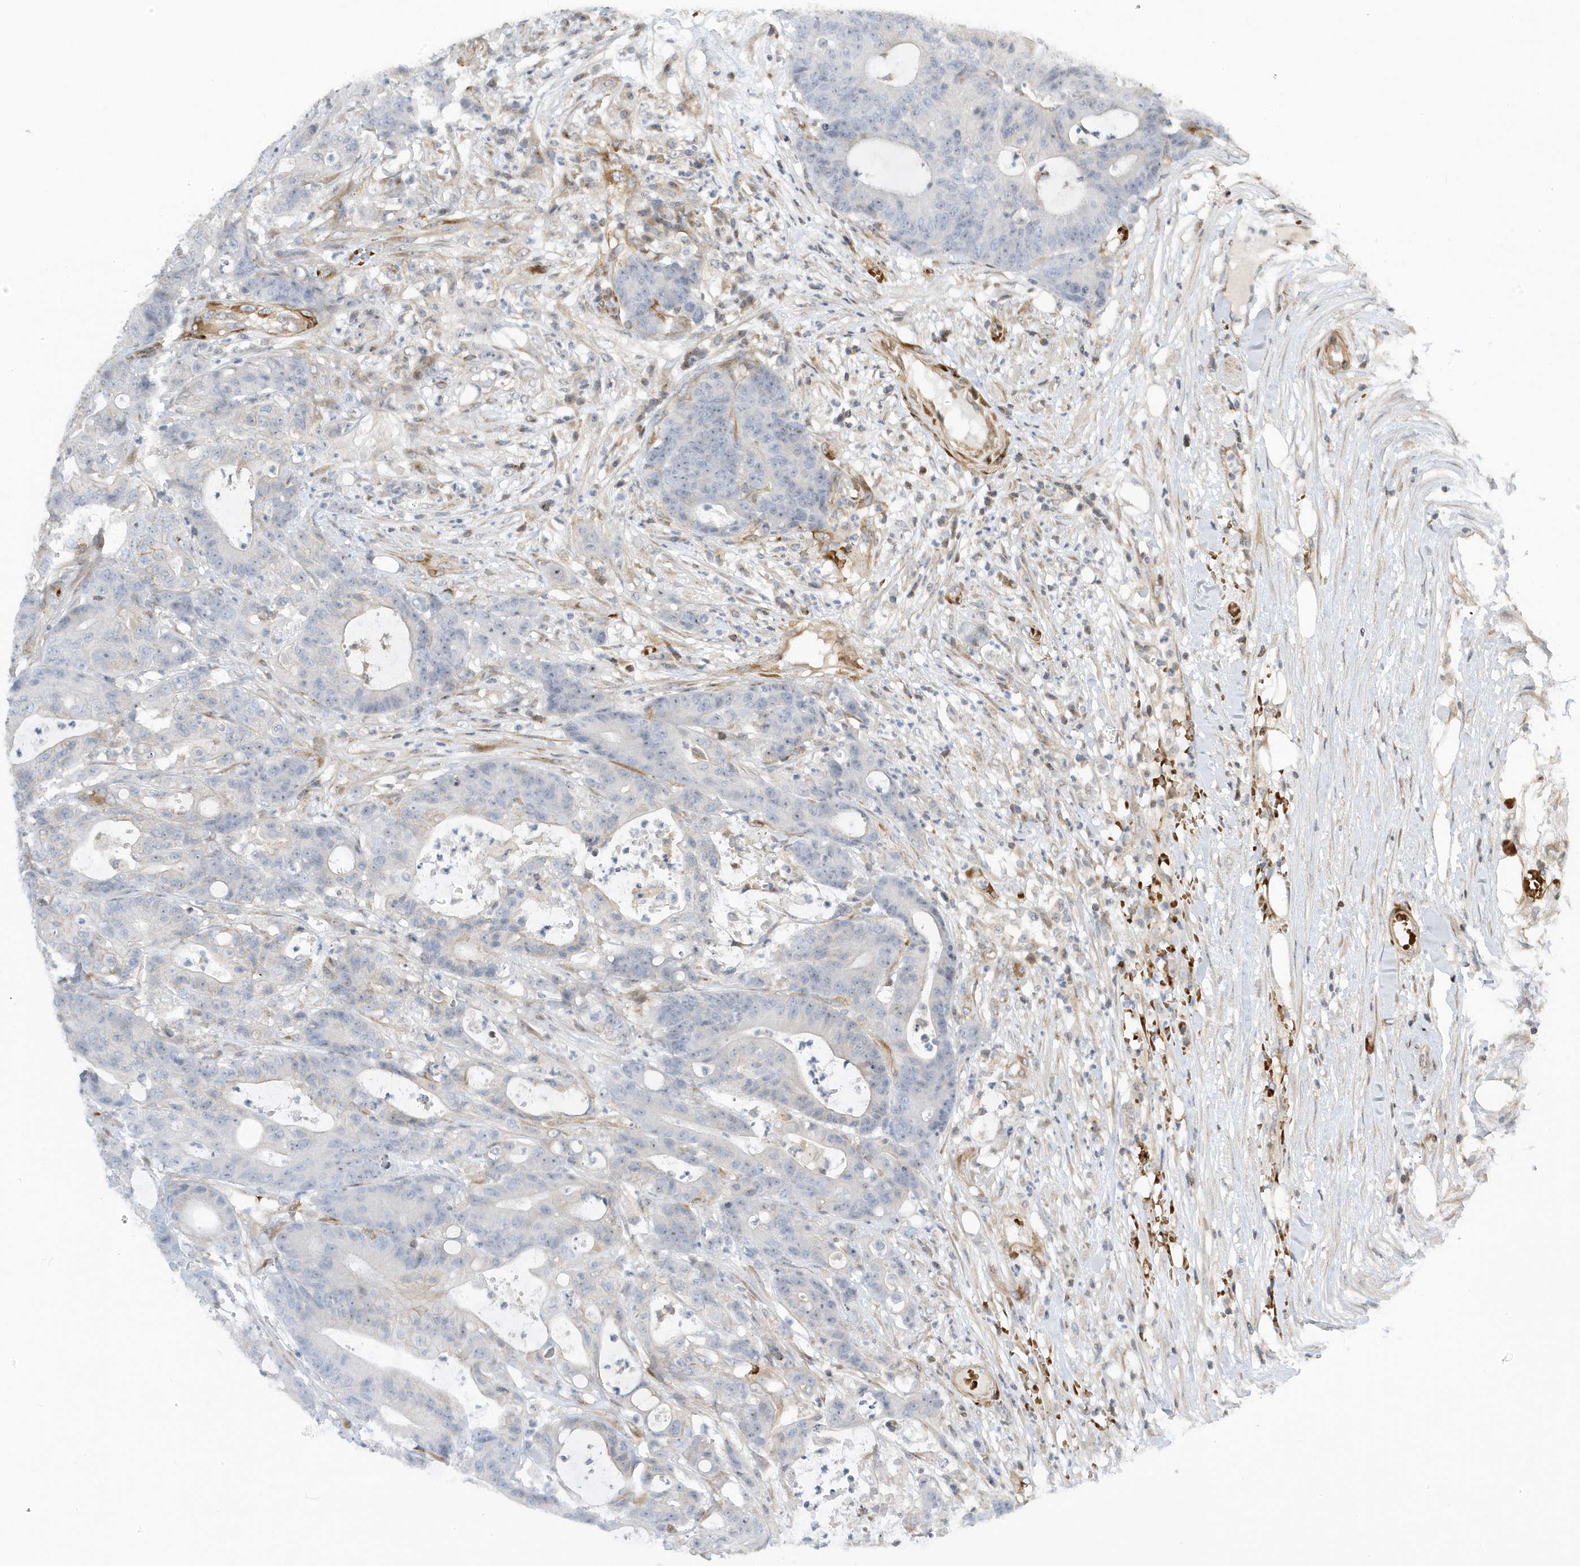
{"staining": {"intensity": "negative", "quantity": "none", "location": "none"}, "tissue": "colorectal cancer", "cell_type": "Tumor cells", "image_type": "cancer", "snomed": [{"axis": "morphology", "description": "Adenocarcinoma, NOS"}, {"axis": "topography", "description": "Colon"}], "caption": "Colorectal cancer stained for a protein using immunohistochemistry demonstrates no expression tumor cells.", "gene": "MAP7D3", "patient": {"sex": "female", "age": 84}}